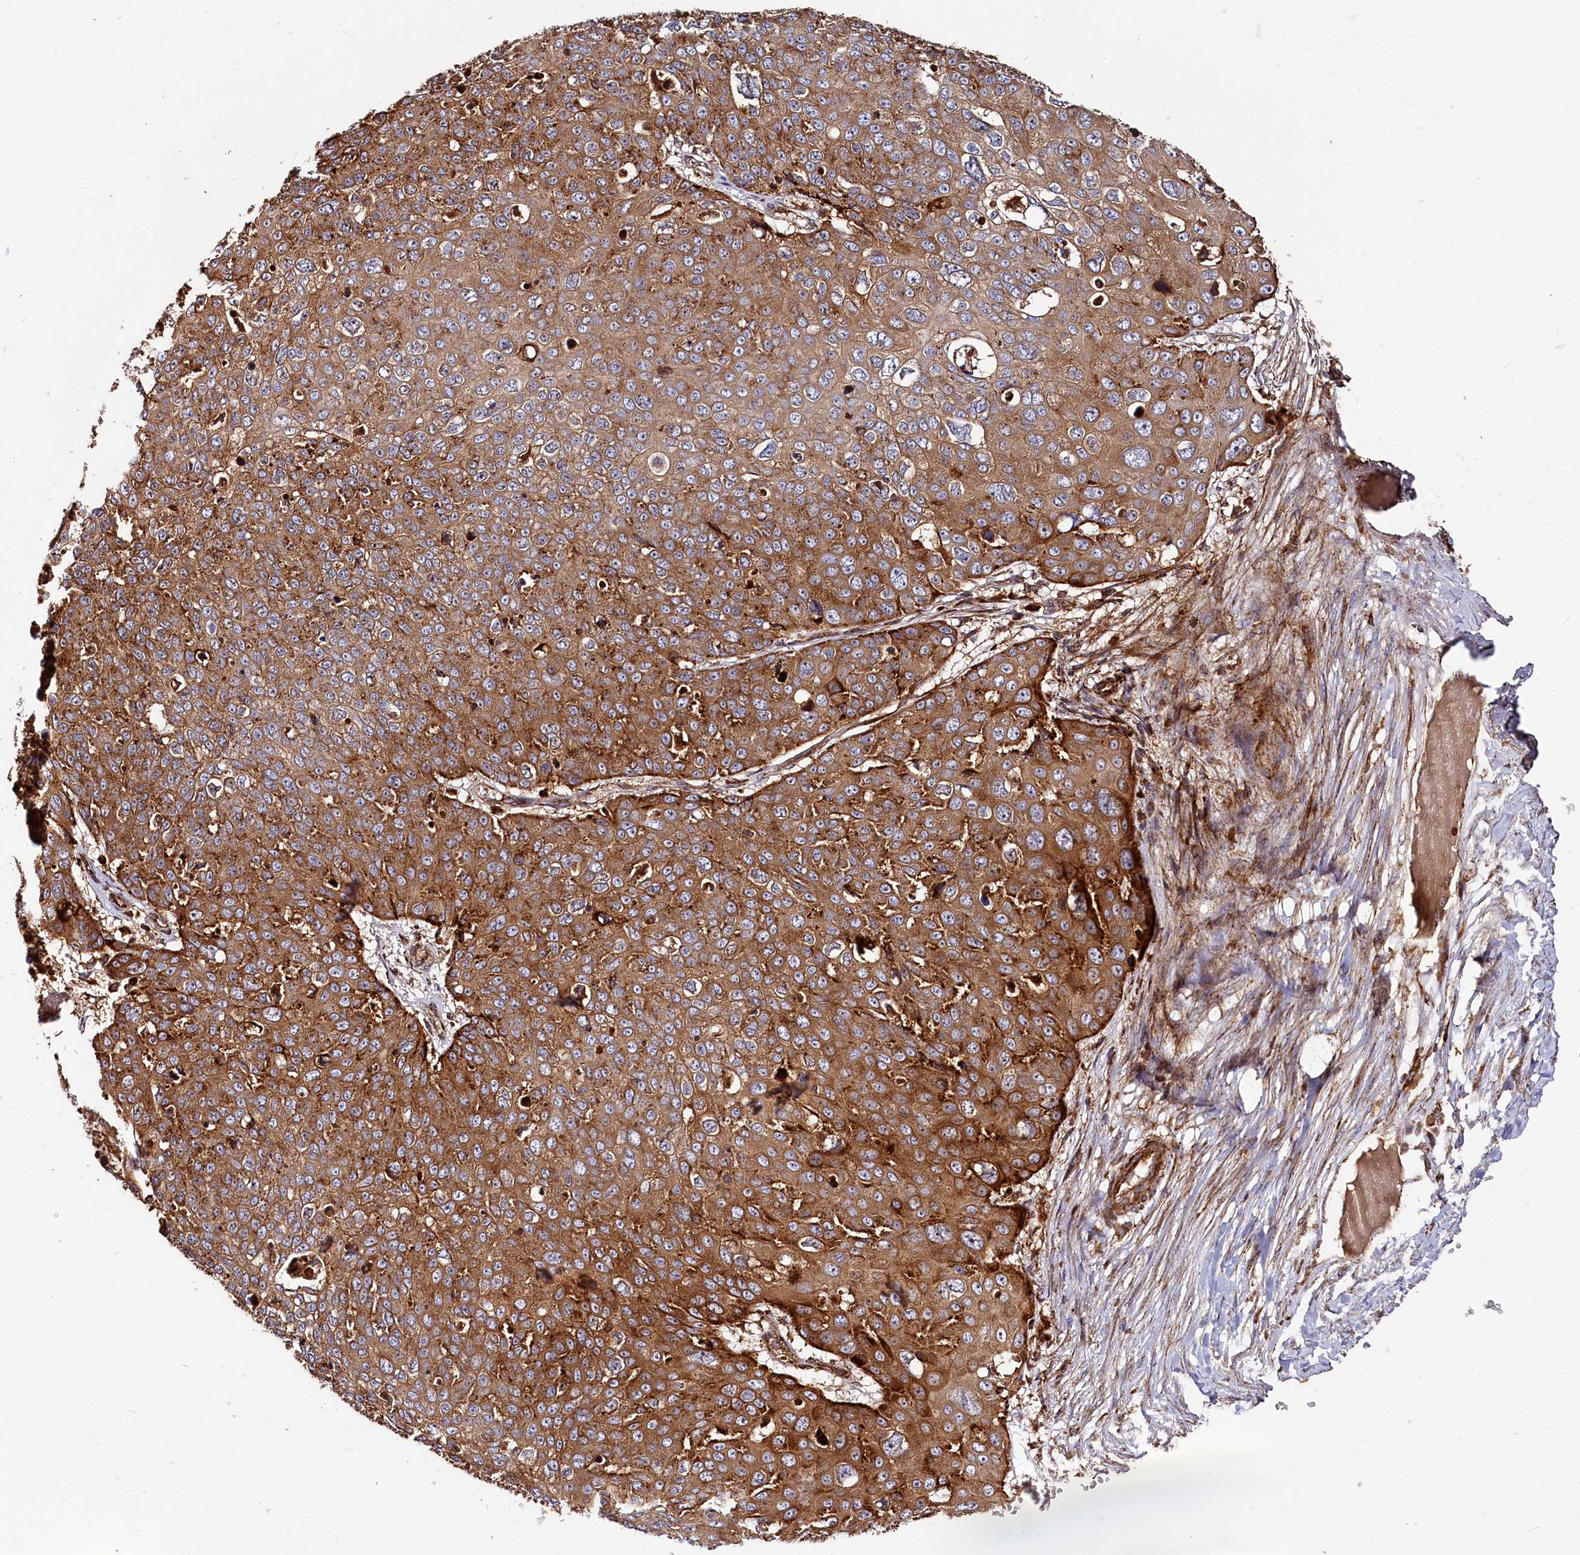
{"staining": {"intensity": "strong", "quantity": ">75%", "location": "cytoplasmic/membranous"}, "tissue": "skin cancer", "cell_type": "Tumor cells", "image_type": "cancer", "snomed": [{"axis": "morphology", "description": "Squamous cell carcinoma, NOS"}, {"axis": "topography", "description": "Skin"}], "caption": "An image of human skin cancer stained for a protein exhibits strong cytoplasmic/membranous brown staining in tumor cells.", "gene": "WDR73", "patient": {"sex": "male", "age": 71}}